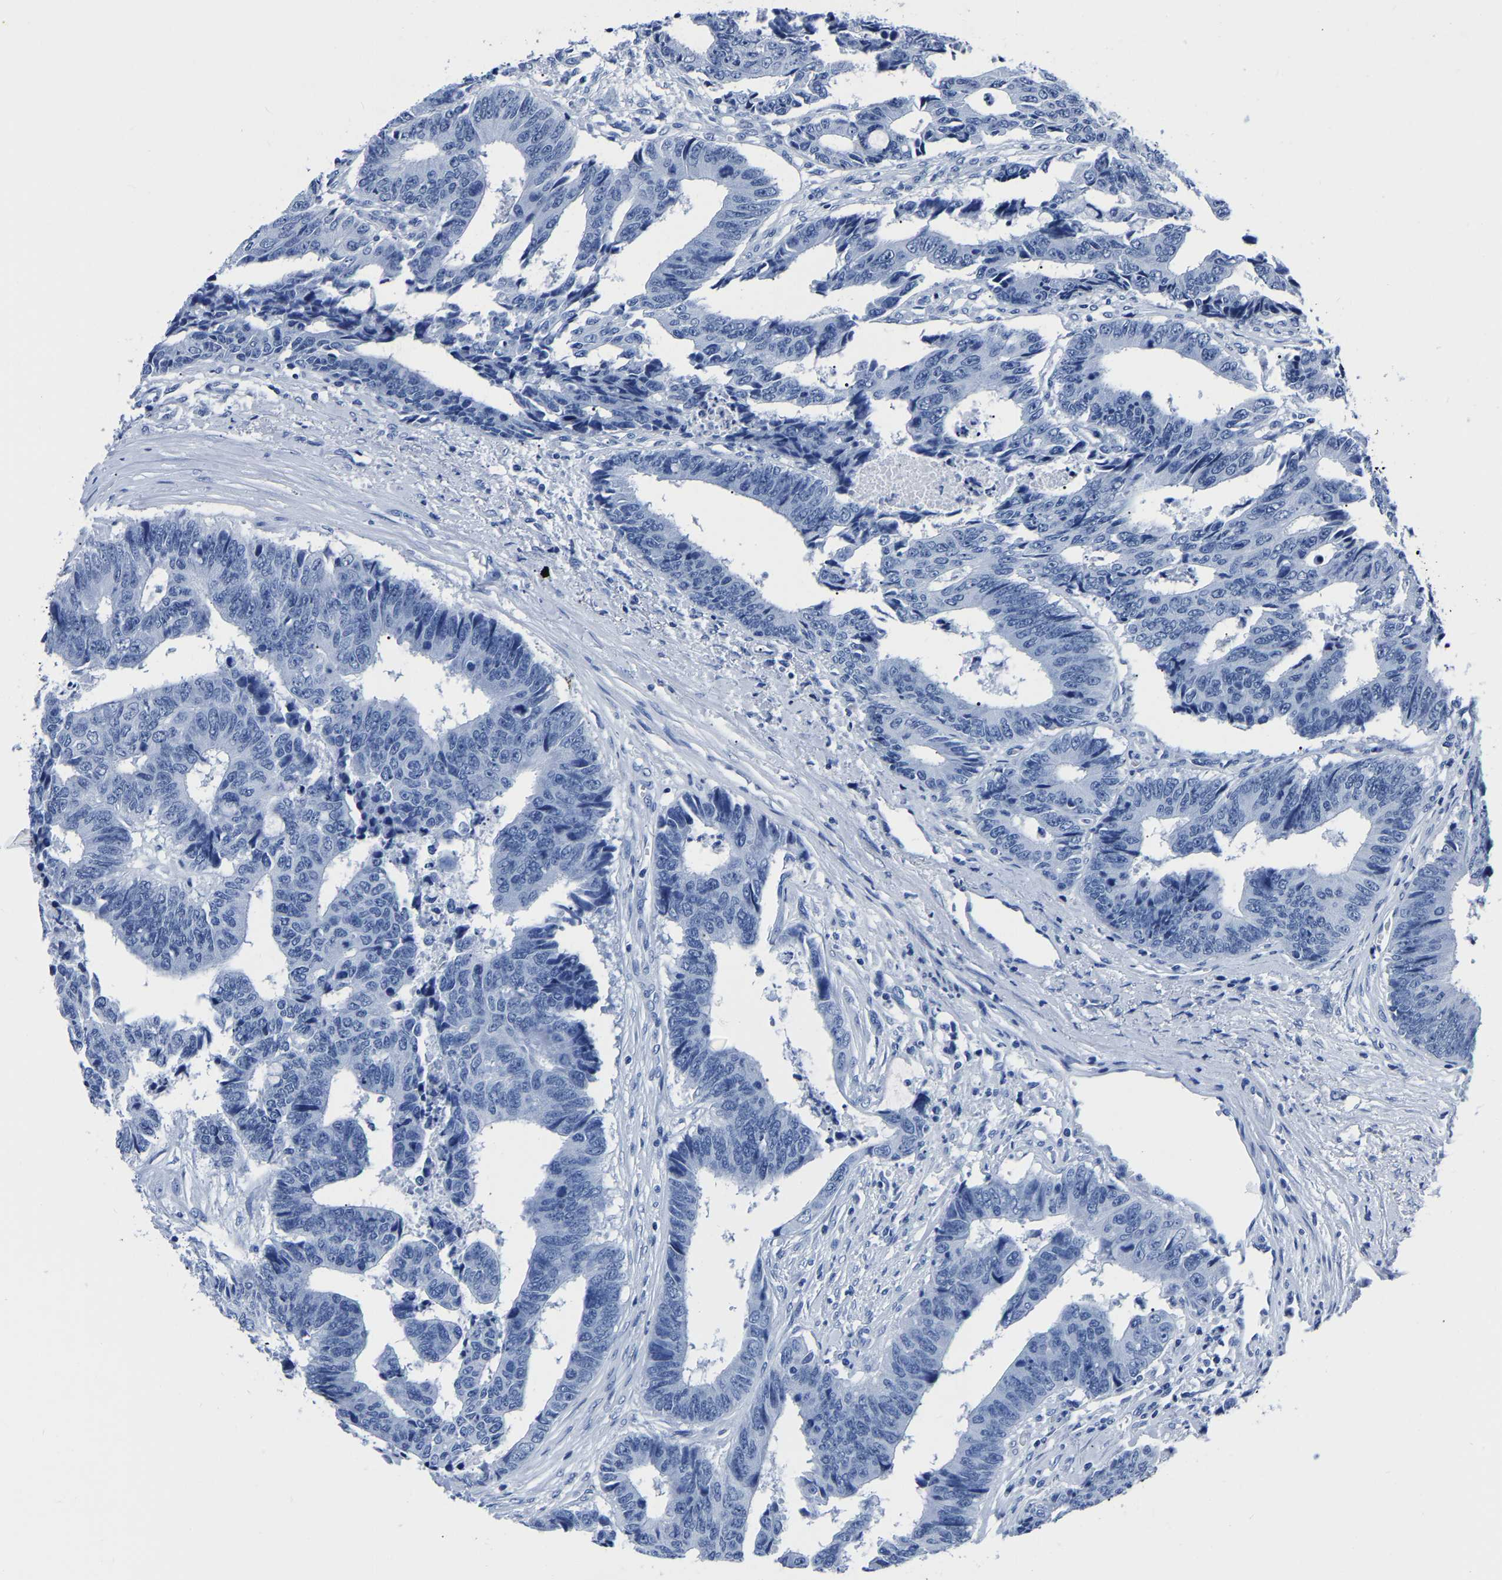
{"staining": {"intensity": "negative", "quantity": "none", "location": "none"}, "tissue": "colorectal cancer", "cell_type": "Tumor cells", "image_type": "cancer", "snomed": [{"axis": "morphology", "description": "Adenocarcinoma, NOS"}, {"axis": "topography", "description": "Rectum"}], "caption": "Adenocarcinoma (colorectal) stained for a protein using immunohistochemistry shows no positivity tumor cells.", "gene": "IMPG2", "patient": {"sex": "male", "age": 84}}